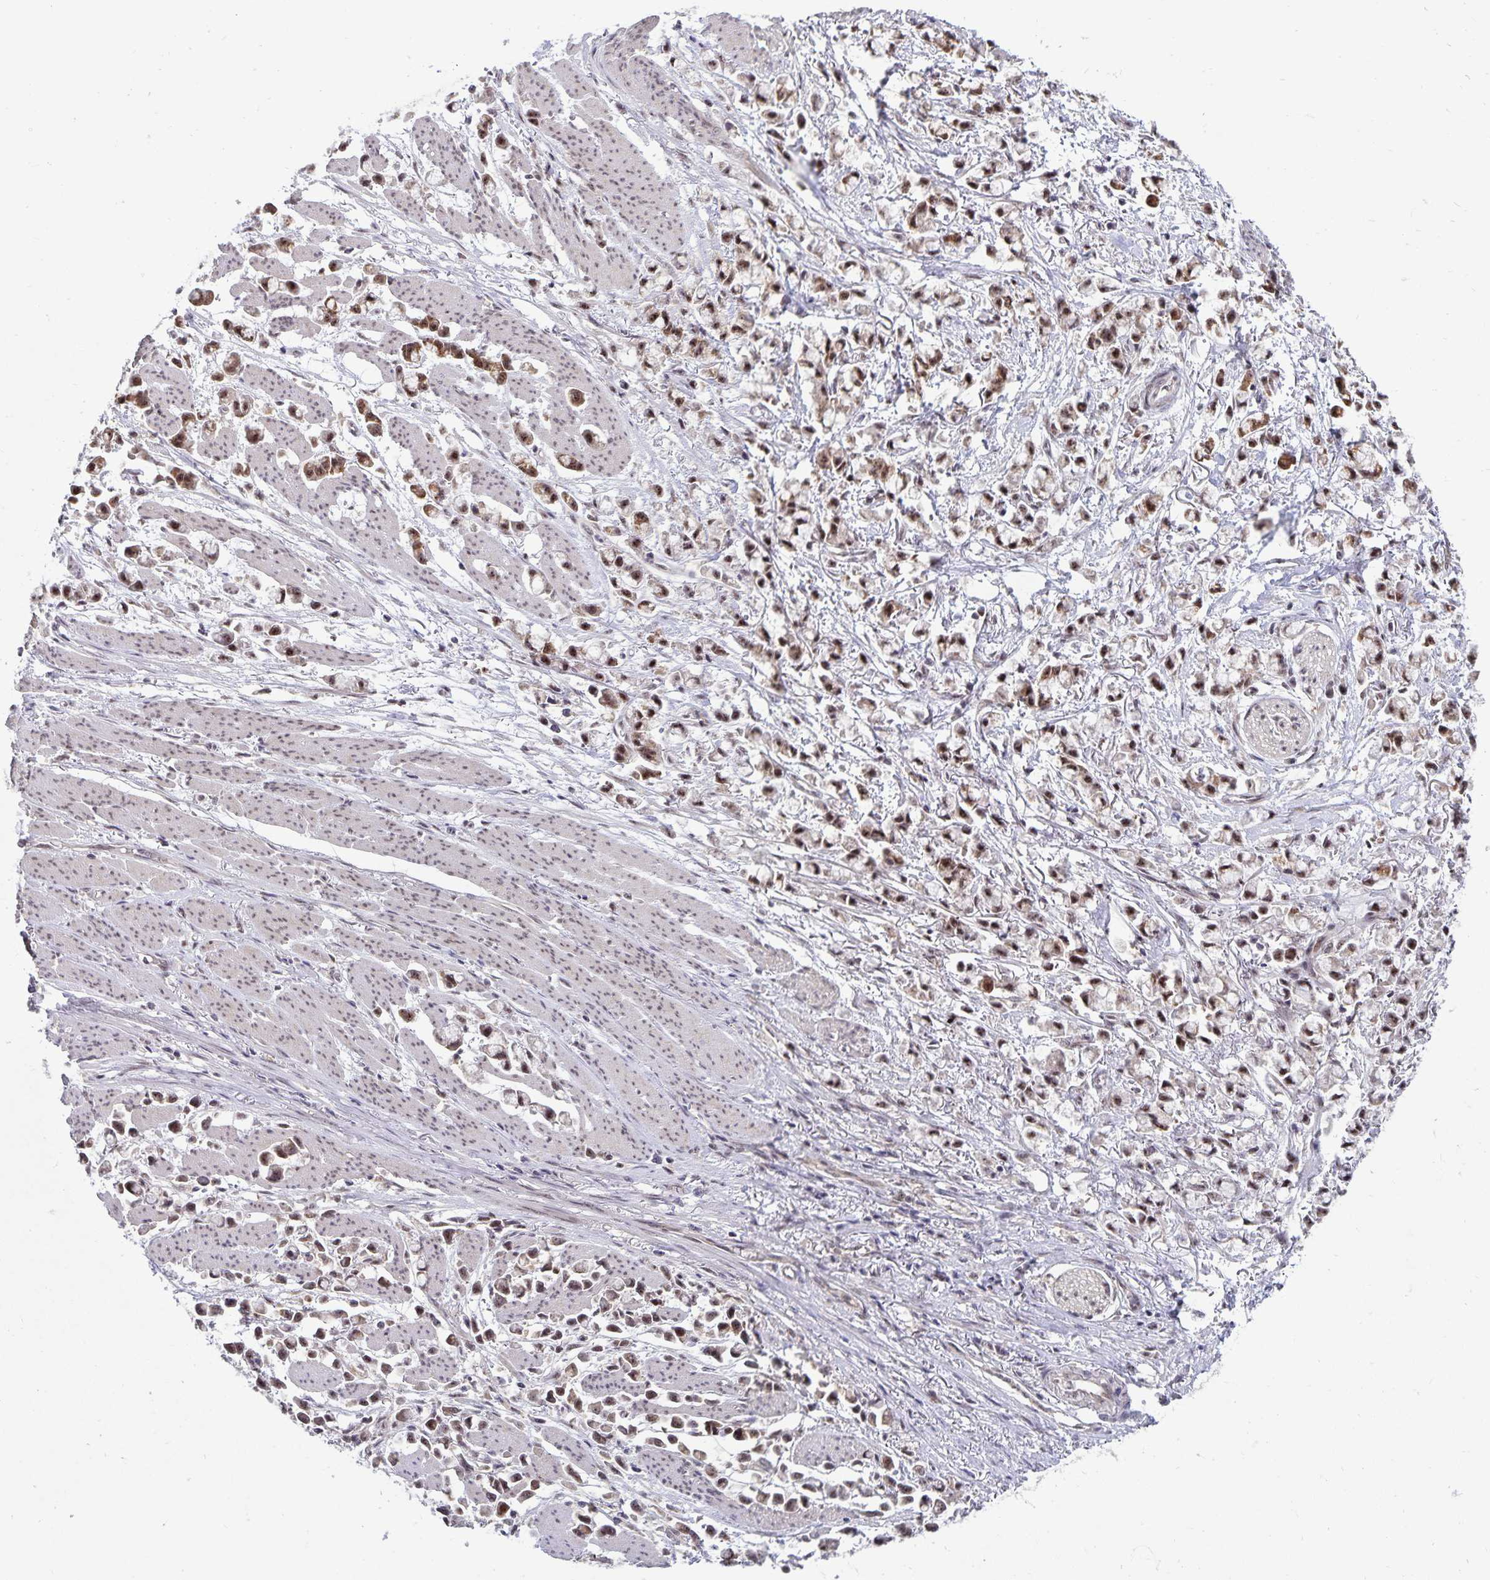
{"staining": {"intensity": "moderate", "quantity": ">75%", "location": "nuclear"}, "tissue": "stomach cancer", "cell_type": "Tumor cells", "image_type": "cancer", "snomed": [{"axis": "morphology", "description": "Adenocarcinoma, NOS"}, {"axis": "topography", "description": "Stomach"}], "caption": "A photomicrograph of human stomach cancer stained for a protein shows moderate nuclear brown staining in tumor cells. (brown staining indicates protein expression, while blue staining denotes nuclei).", "gene": "EXOC6B", "patient": {"sex": "female", "age": 81}}